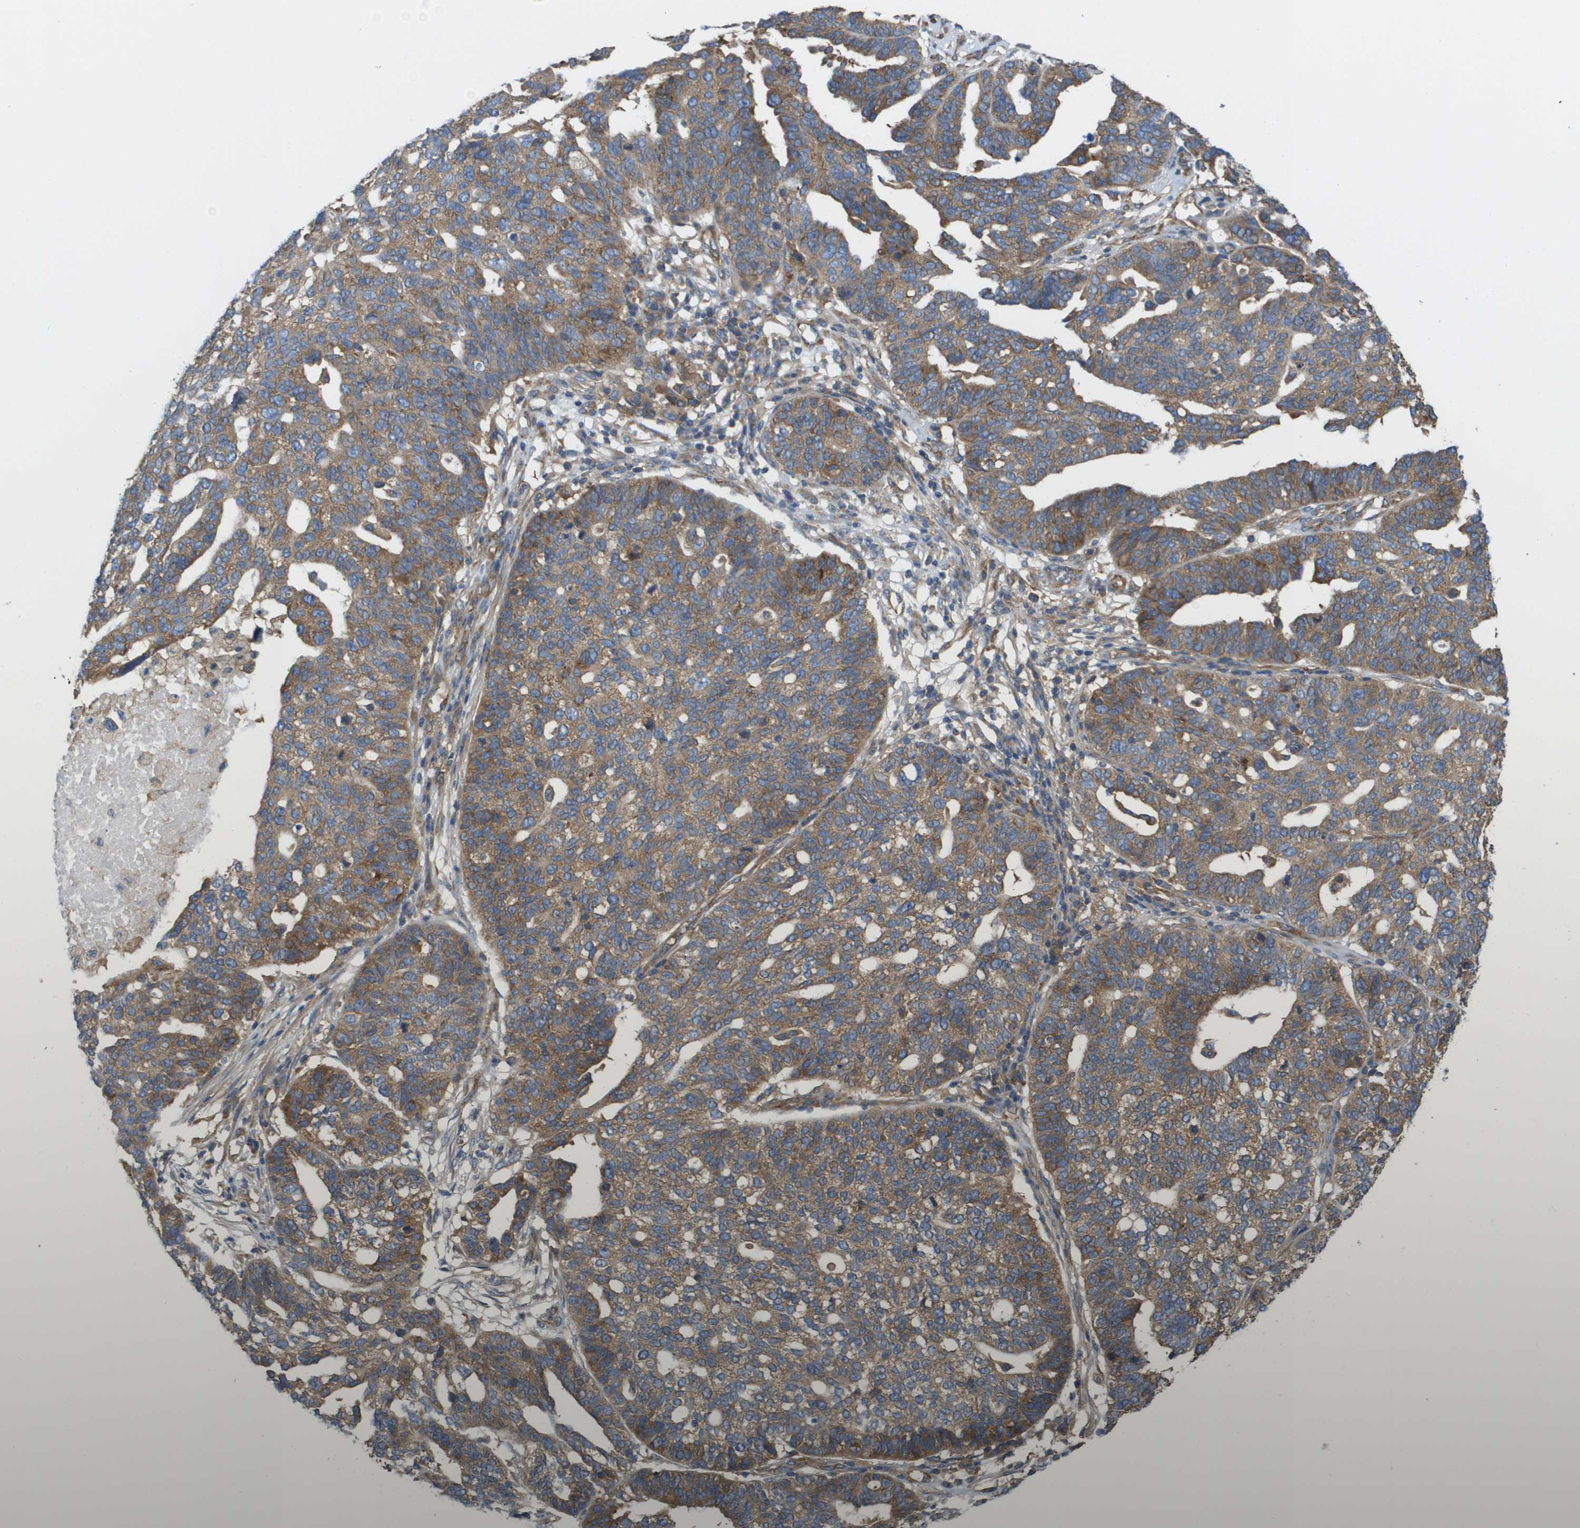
{"staining": {"intensity": "moderate", "quantity": ">75%", "location": "cytoplasmic/membranous"}, "tissue": "ovarian cancer", "cell_type": "Tumor cells", "image_type": "cancer", "snomed": [{"axis": "morphology", "description": "Cystadenocarcinoma, serous, NOS"}, {"axis": "topography", "description": "Ovary"}], "caption": "Brown immunohistochemical staining in human ovarian cancer shows moderate cytoplasmic/membranous positivity in approximately >75% of tumor cells.", "gene": "EIF4G2", "patient": {"sex": "female", "age": 59}}